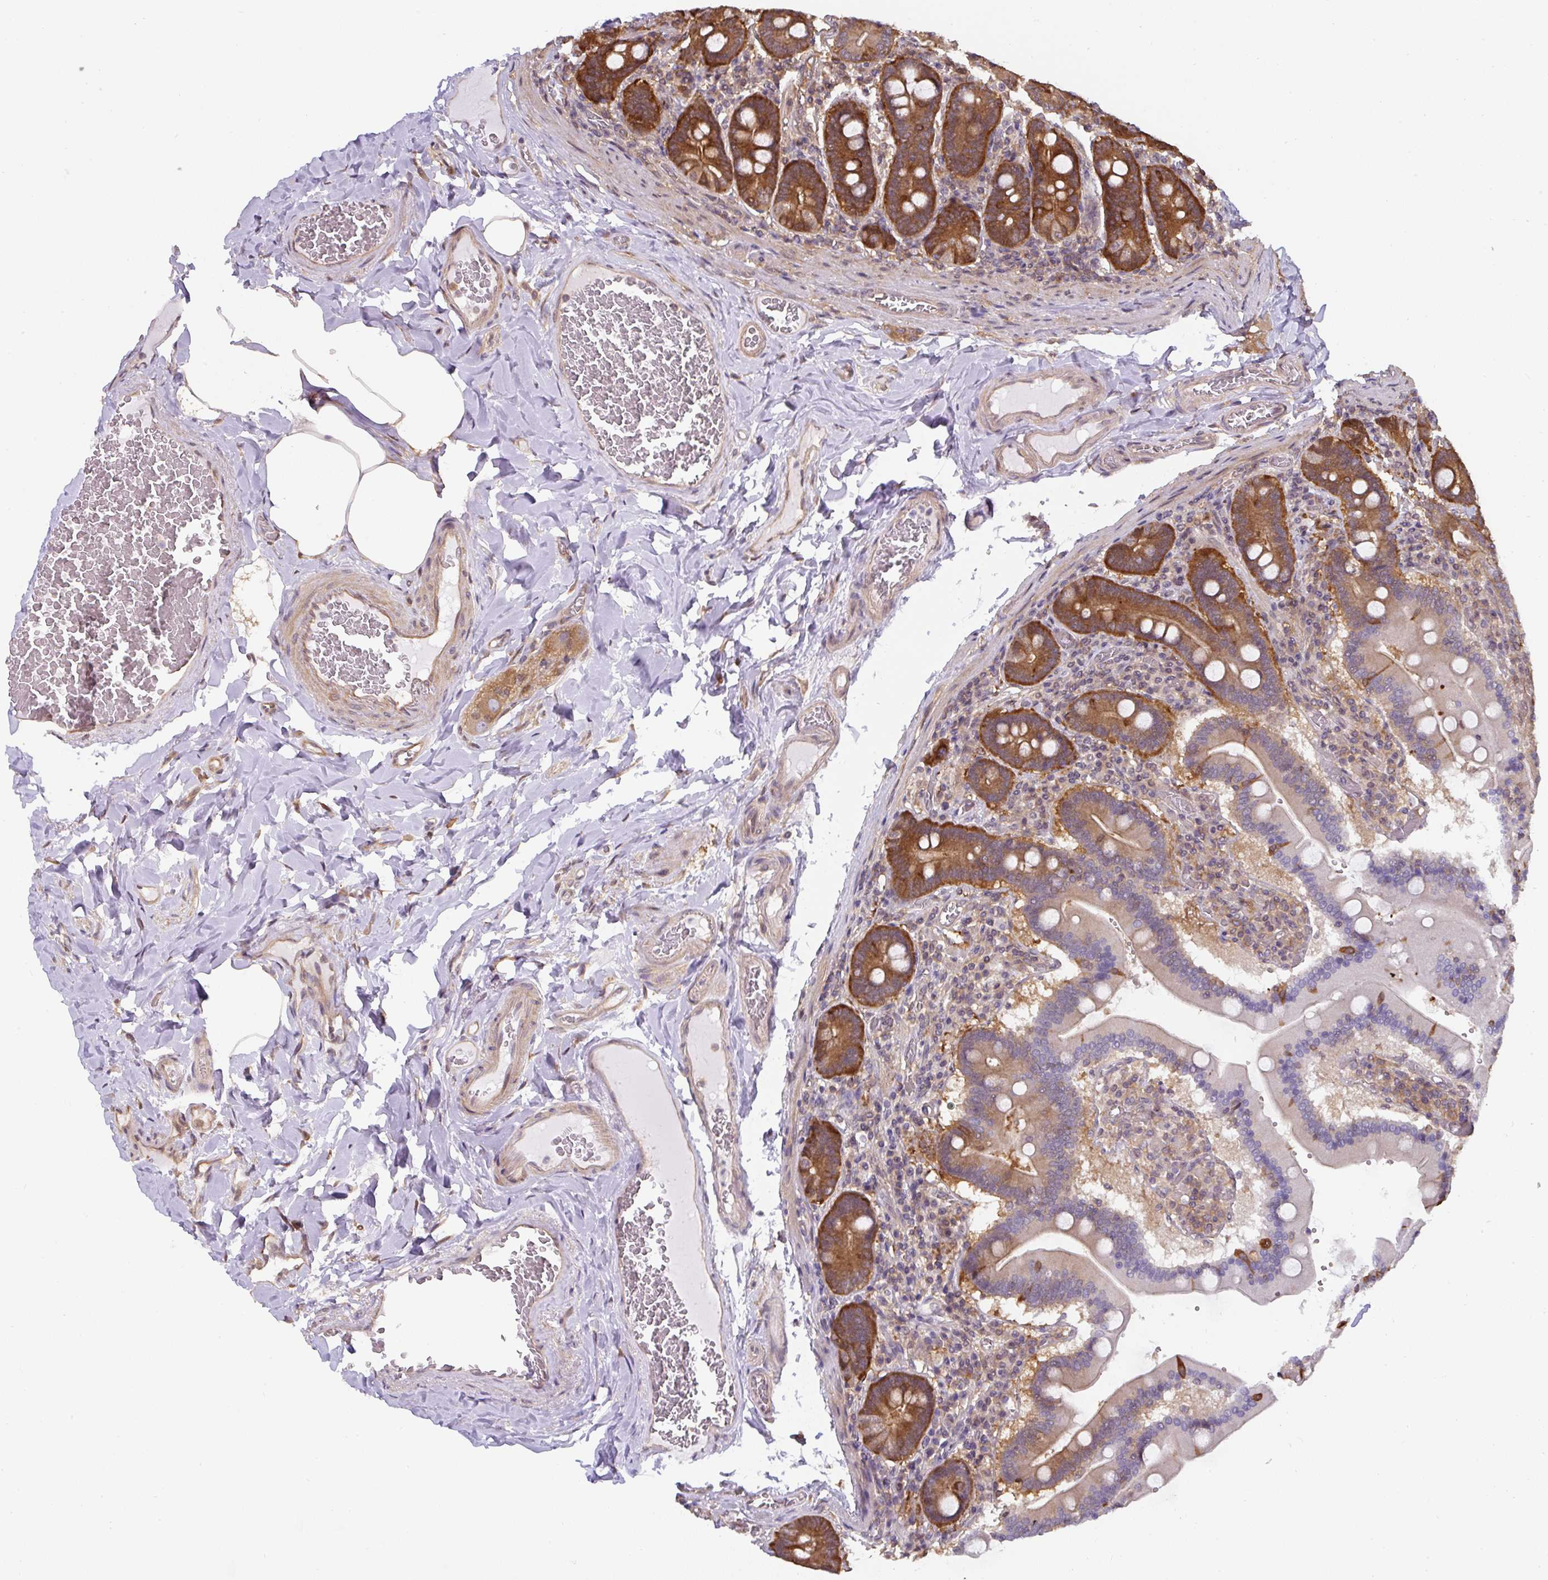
{"staining": {"intensity": "strong", "quantity": "25%-75%", "location": "nuclear"}, "tissue": "duodenum", "cell_type": "Glandular cells", "image_type": "normal", "snomed": [{"axis": "morphology", "description": "Normal tissue, NOS"}, {"axis": "topography", "description": "Duodenum"}], "caption": "Immunohistochemical staining of benign human duodenum displays strong nuclear protein expression in about 25%-75% of glandular cells. Using DAB (brown) and hematoxylin (blue) stains, captured at high magnification using brightfield microscopy.", "gene": "ST13", "patient": {"sex": "female", "age": 62}}